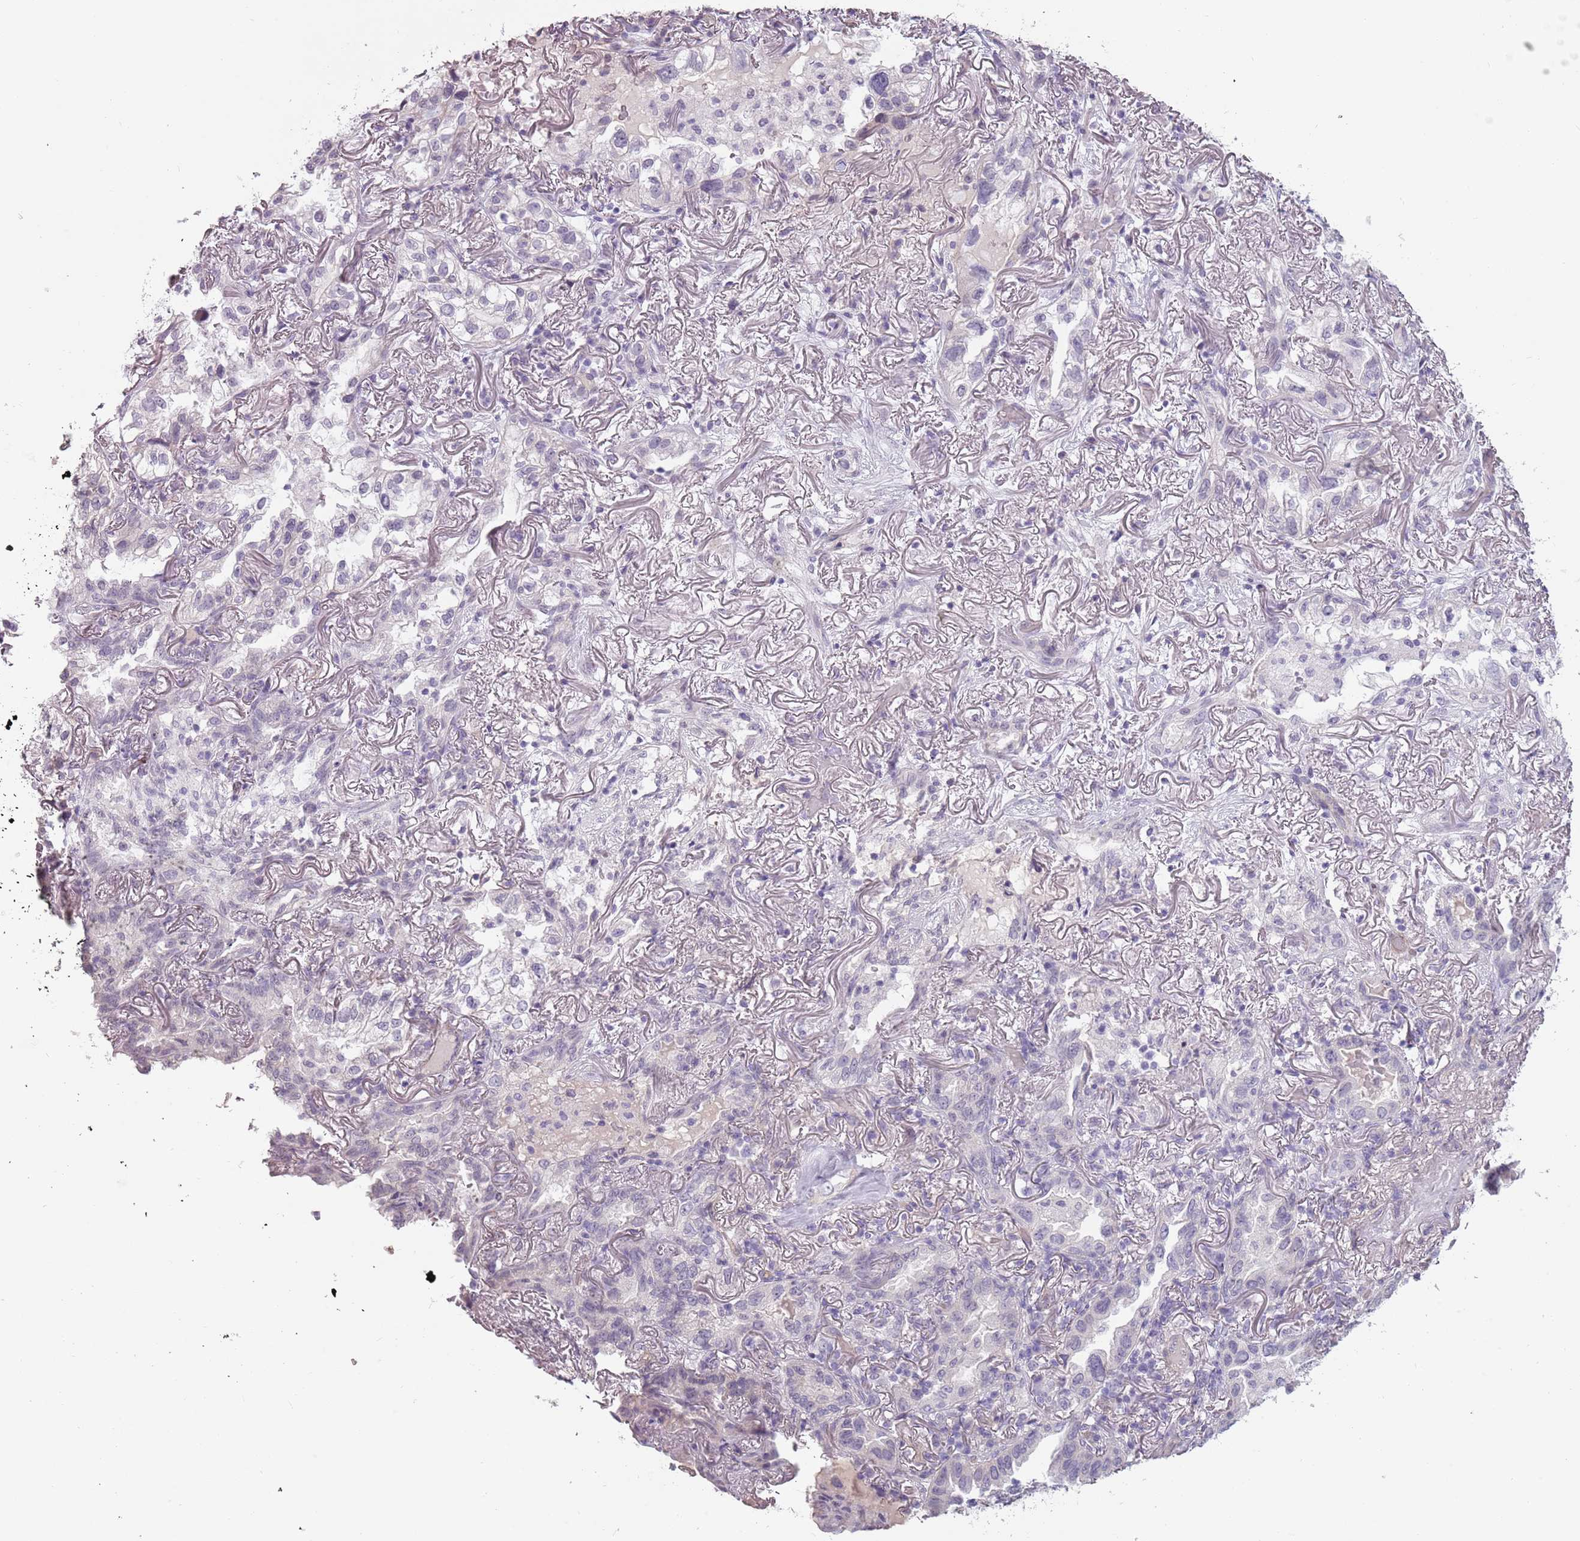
{"staining": {"intensity": "negative", "quantity": "none", "location": "none"}, "tissue": "lung cancer", "cell_type": "Tumor cells", "image_type": "cancer", "snomed": [{"axis": "morphology", "description": "Adenocarcinoma, NOS"}, {"axis": "topography", "description": "Lung"}], "caption": "Human lung cancer (adenocarcinoma) stained for a protein using immunohistochemistry demonstrates no positivity in tumor cells.", "gene": "RFX2", "patient": {"sex": "female", "age": 69}}